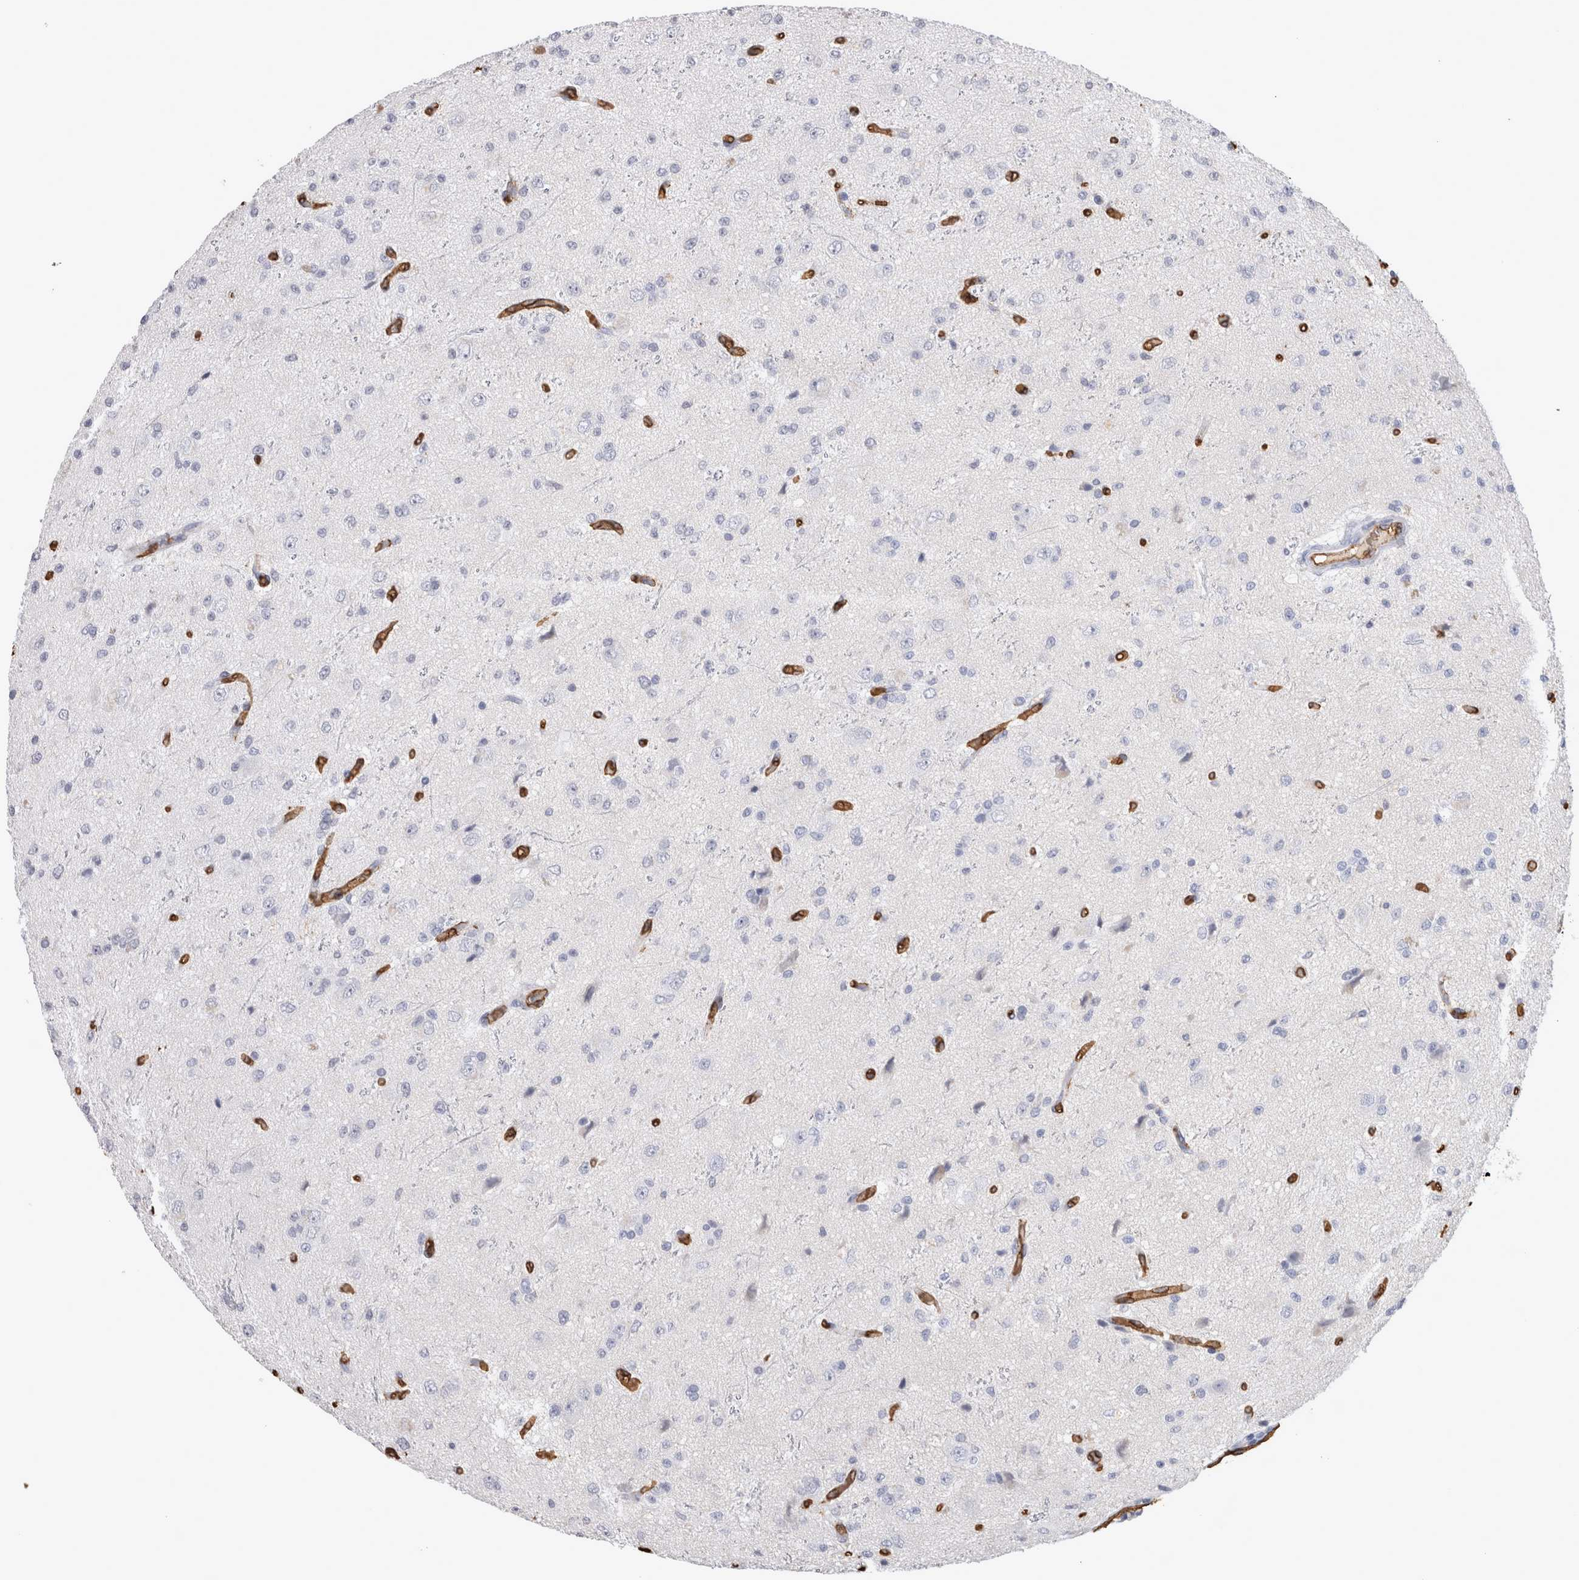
{"staining": {"intensity": "negative", "quantity": "none", "location": "none"}, "tissue": "glioma", "cell_type": "Tumor cells", "image_type": "cancer", "snomed": [{"axis": "morphology", "description": "Glioma, malignant, High grade"}, {"axis": "topography", "description": "pancreas cauda"}], "caption": "IHC of malignant high-grade glioma exhibits no expression in tumor cells. (Stains: DAB (3,3'-diaminobenzidine) immunohistochemistry (IHC) with hematoxylin counter stain, Microscopy: brightfield microscopy at high magnification).", "gene": "IL17RC", "patient": {"sex": "male", "age": 60}}